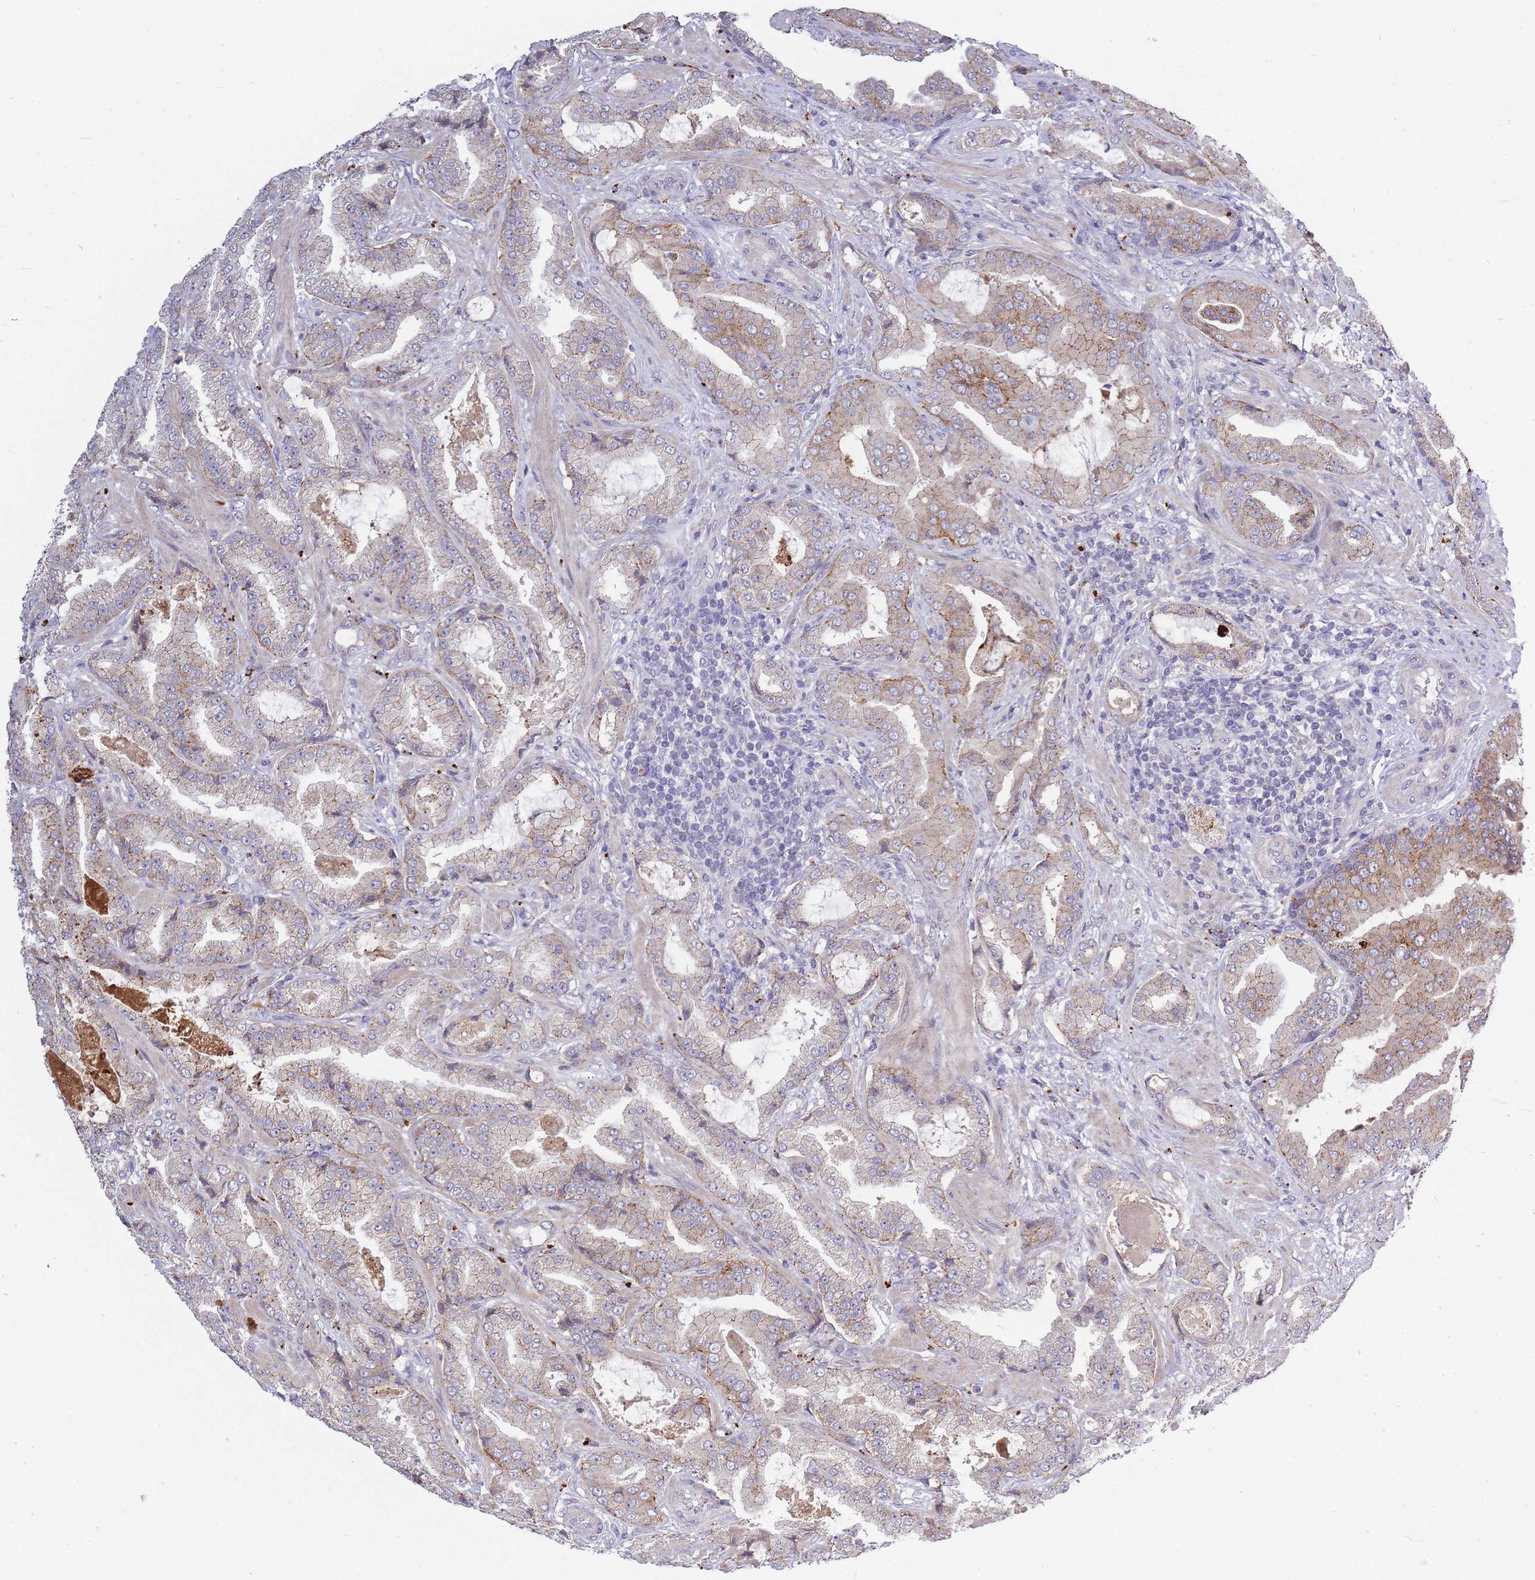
{"staining": {"intensity": "weak", "quantity": "<25%", "location": "cytoplasmic/membranous"}, "tissue": "prostate cancer", "cell_type": "Tumor cells", "image_type": "cancer", "snomed": [{"axis": "morphology", "description": "Adenocarcinoma, High grade"}, {"axis": "topography", "description": "Prostate"}], "caption": "This is an immunohistochemistry (IHC) photomicrograph of prostate high-grade adenocarcinoma. There is no expression in tumor cells.", "gene": "TRIM61", "patient": {"sex": "male", "age": 68}}